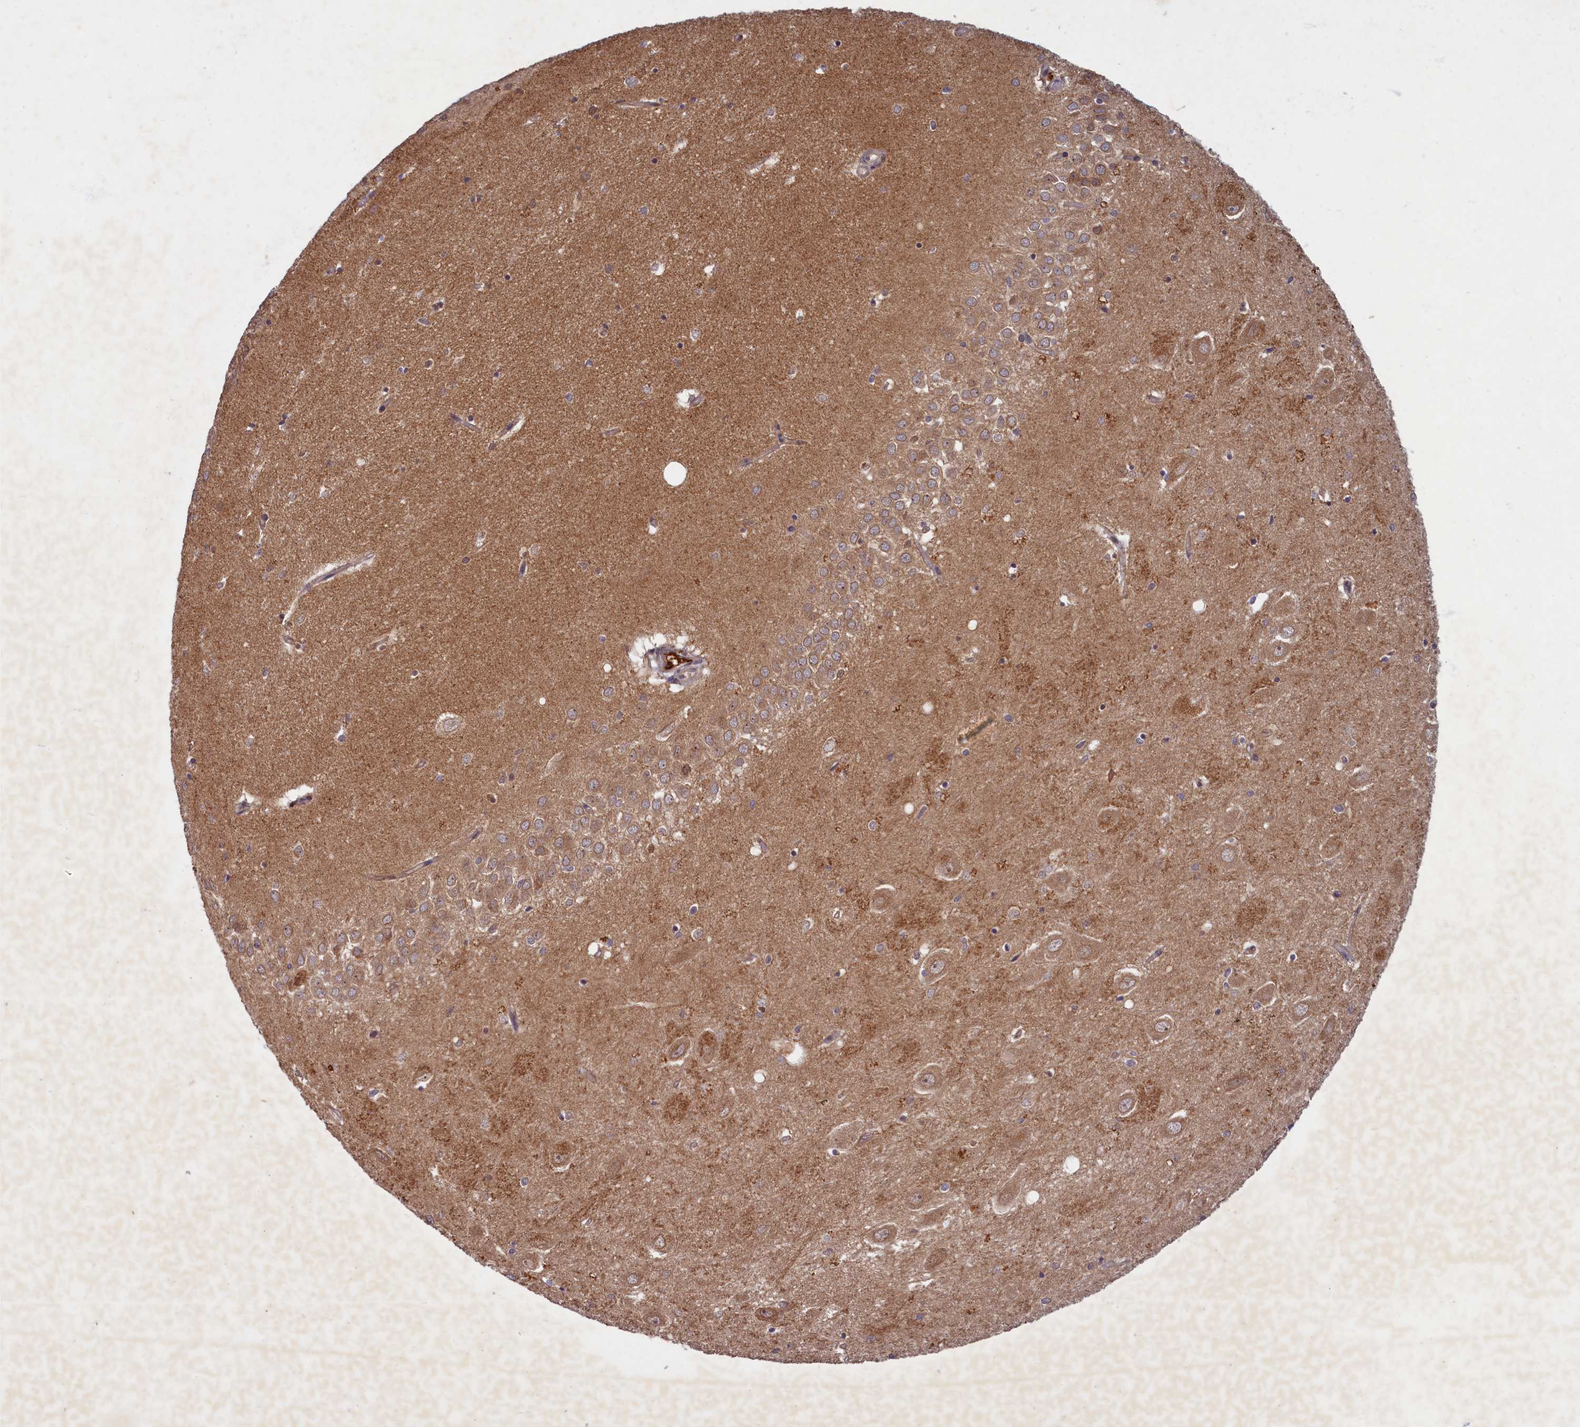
{"staining": {"intensity": "moderate", "quantity": "<25%", "location": "cytoplasmic/membranous"}, "tissue": "hippocampus", "cell_type": "Glial cells", "image_type": "normal", "snomed": [{"axis": "morphology", "description": "Normal tissue, NOS"}, {"axis": "topography", "description": "Hippocampus"}], "caption": "Hippocampus was stained to show a protein in brown. There is low levels of moderate cytoplasmic/membranous positivity in about <25% of glial cells. (brown staining indicates protein expression, while blue staining denotes nuclei).", "gene": "BICD1", "patient": {"sex": "female", "age": 64}}